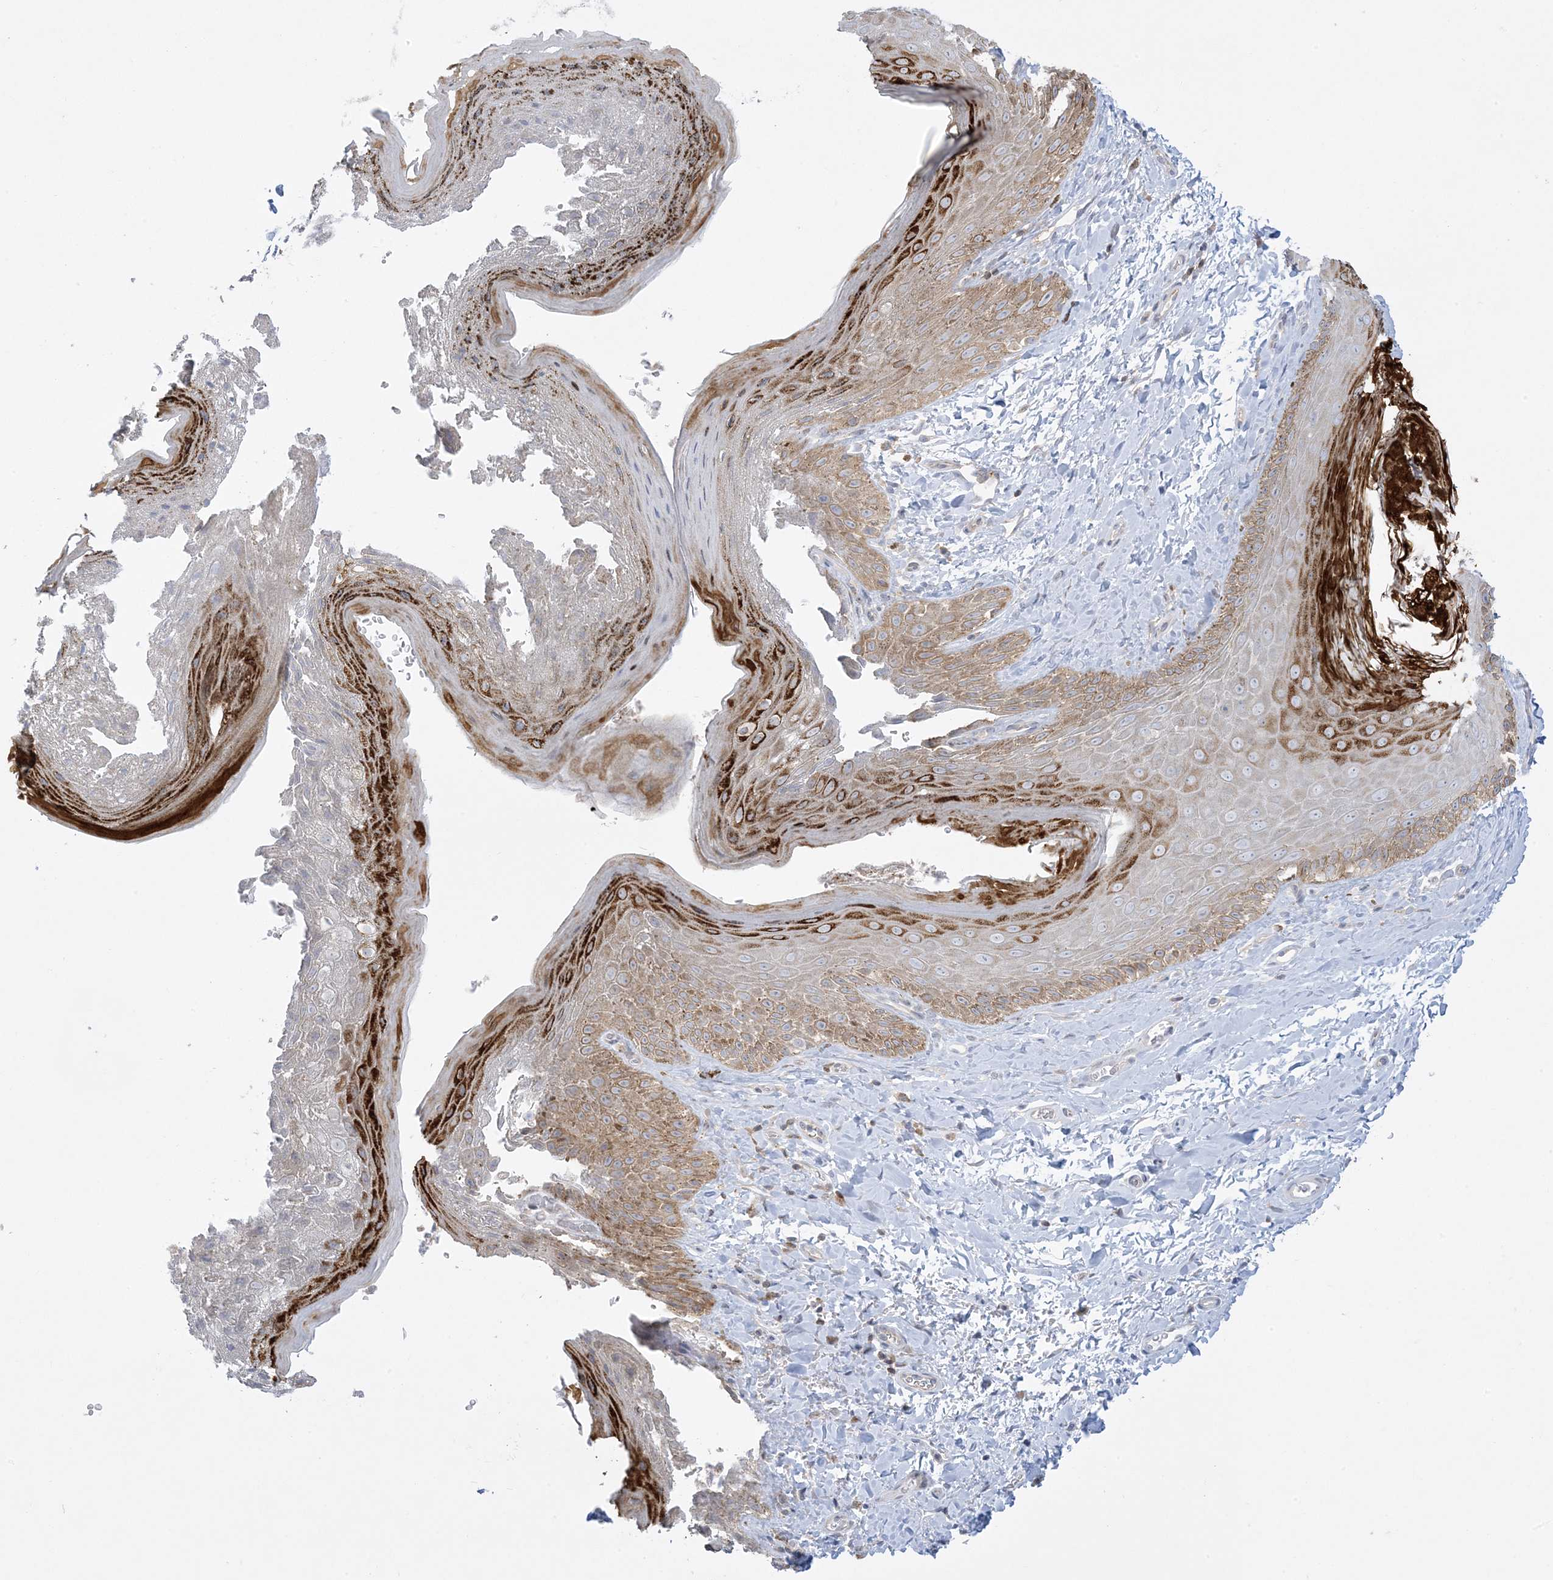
{"staining": {"intensity": "strong", "quantity": "25%-75%", "location": "cytoplasmic/membranous"}, "tissue": "skin", "cell_type": "Epidermal cells", "image_type": "normal", "snomed": [{"axis": "morphology", "description": "Normal tissue, NOS"}, {"axis": "topography", "description": "Anal"}], "caption": "DAB (3,3'-diaminobenzidine) immunohistochemical staining of benign skin demonstrates strong cytoplasmic/membranous protein staining in approximately 25%-75% of epidermal cells. (Brightfield microscopy of DAB IHC at high magnification).", "gene": "SLAMF9", "patient": {"sex": "male", "age": 44}}